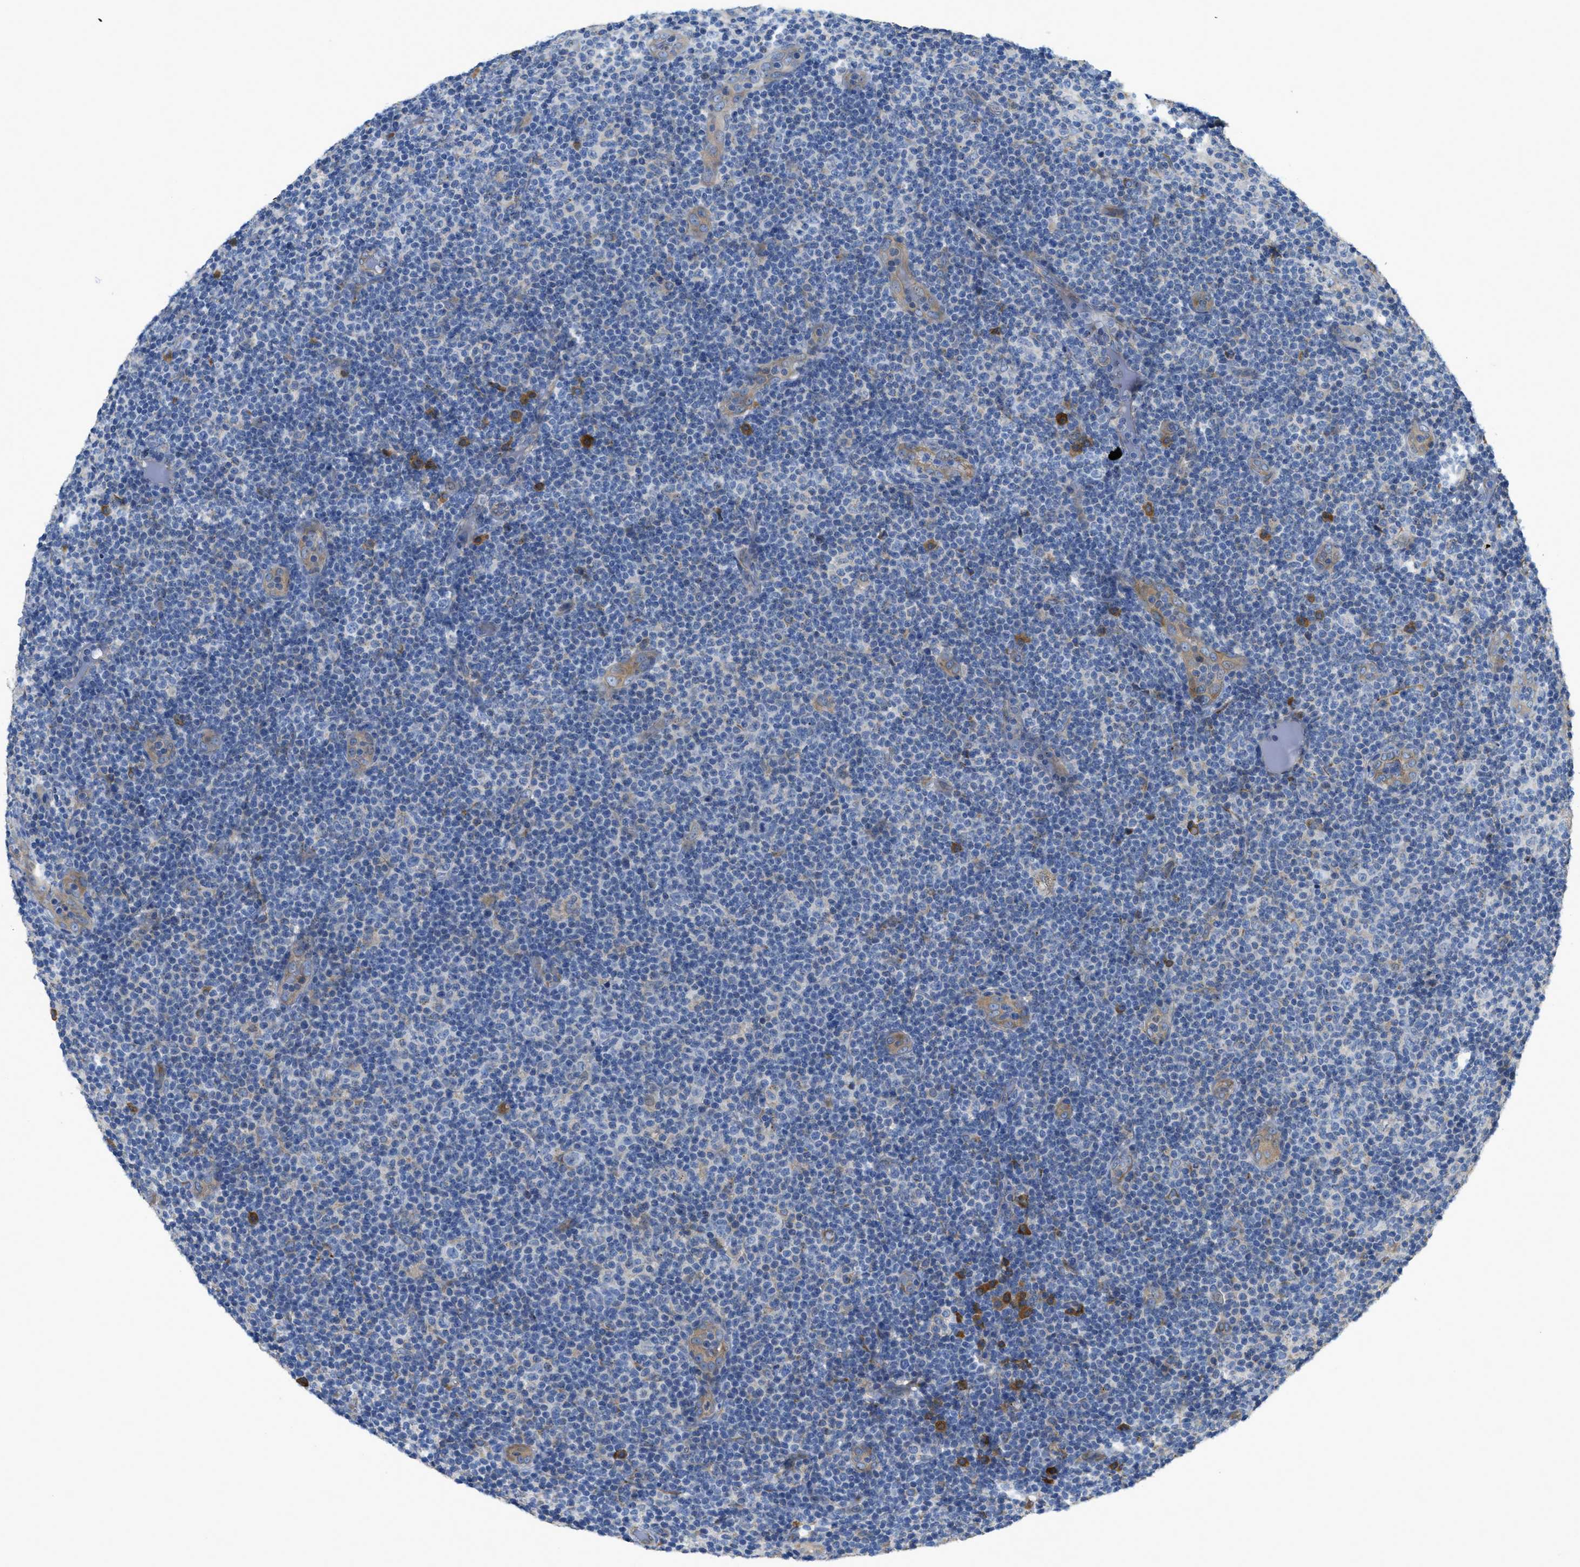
{"staining": {"intensity": "negative", "quantity": "none", "location": "none"}, "tissue": "lymphoma", "cell_type": "Tumor cells", "image_type": "cancer", "snomed": [{"axis": "morphology", "description": "Malignant lymphoma, non-Hodgkin's type, Low grade"}, {"axis": "topography", "description": "Lymph node"}], "caption": "Immunohistochemical staining of malignant lymphoma, non-Hodgkin's type (low-grade) reveals no significant positivity in tumor cells.", "gene": "CASP10", "patient": {"sex": "male", "age": 83}}